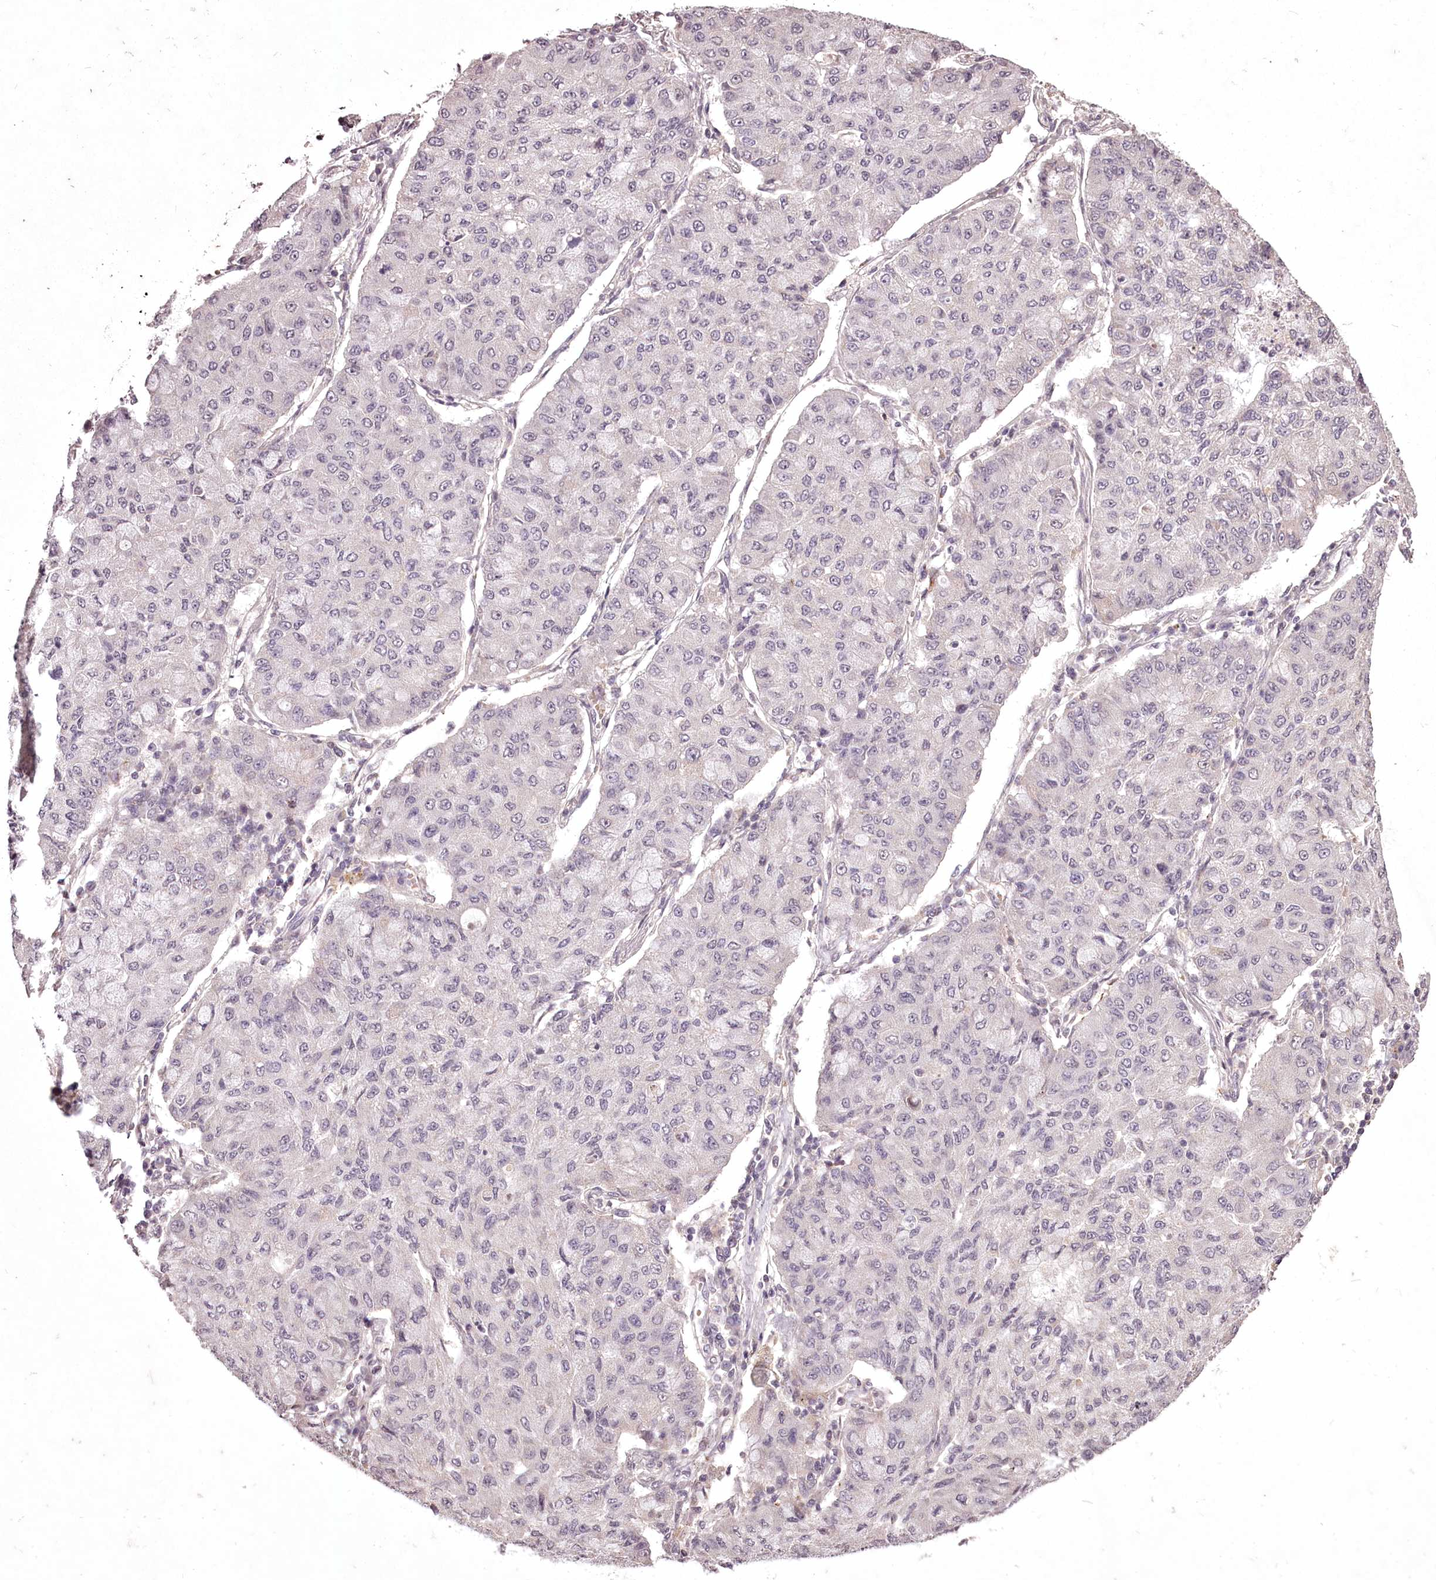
{"staining": {"intensity": "negative", "quantity": "none", "location": "none"}, "tissue": "lung cancer", "cell_type": "Tumor cells", "image_type": "cancer", "snomed": [{"axis": "morphology", "description": "Squamous cell carcinoma, NOS"}, {"axis": "topography", "description": "Lung"}], "caption": "This image is of lung cancer (squamous cell carcinoma) stained with immunohistochemistry to label a protein in brown with the nuclei are counter-stained blue. There is no staining in tumor cells.", "gene": "ADRA1D", "patient": {"sex": "male", "age": 74}}